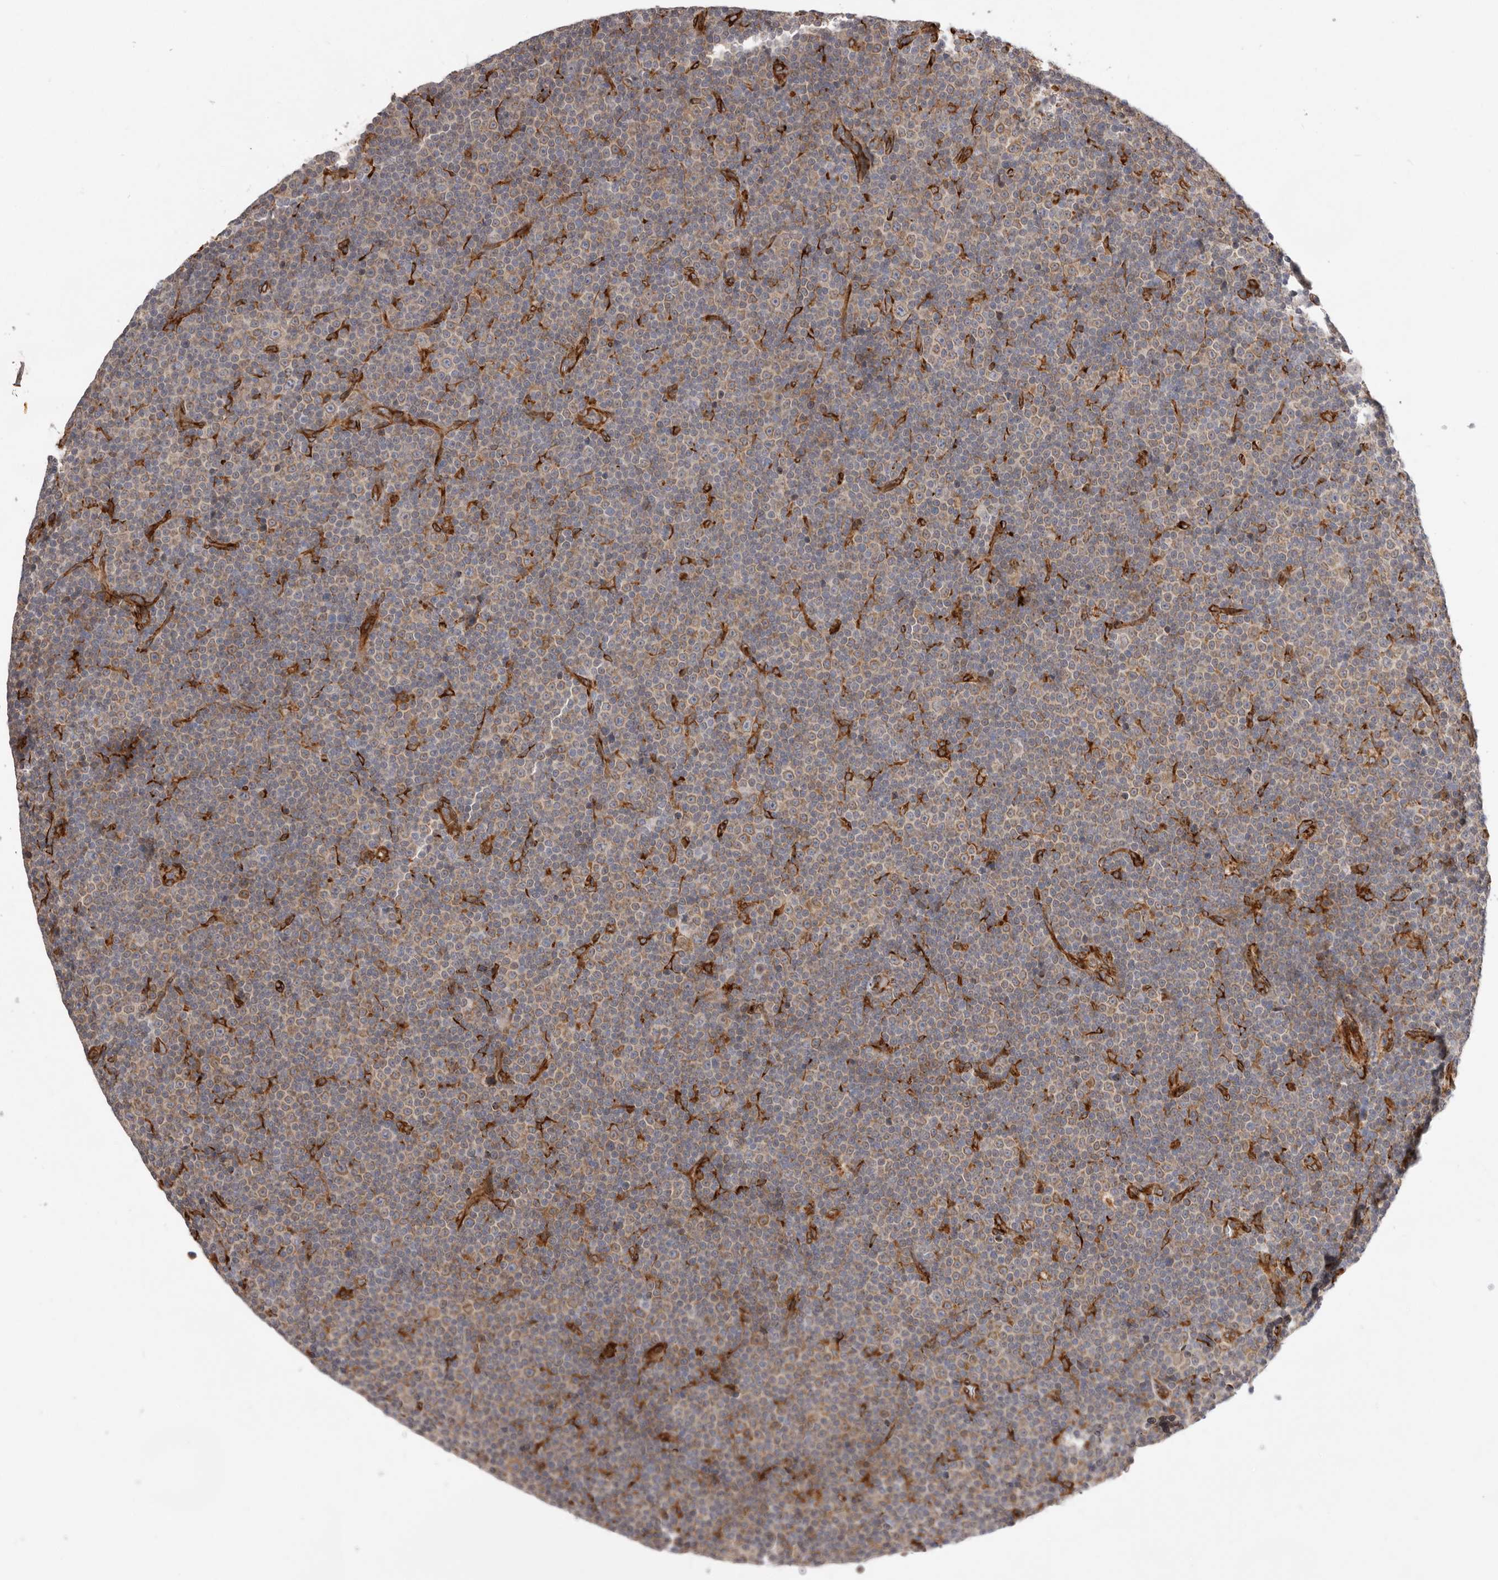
{"staining": {"intensity": "weak", "quantity": ">75%", "location": "cytoplasmic/membranous"}, "tissue": "lymphoma", "cell_type": "Tumor cells", "image_type": "cancer", "snomed": [{"axis": "morphology", "description": "Malignant lymphoma, non-Hodgkin's type, Low grade"}, {"axis": "topography", "description": "Lymph node"}], "caption": "Immunohistochemistry image of neoplastic tissue: human low-grade malignant lymphoma, non-Hodgkin's type stained using immunohistochemistry (IHC) shows low levels of weak protein expression localized specifically in the cytoplasmic/membranous of tumor cells, appearing as a cytoplasmic/membranous brown color.", "gene": "WDTC1", "patient": {"sex": "female", "age": 67}}